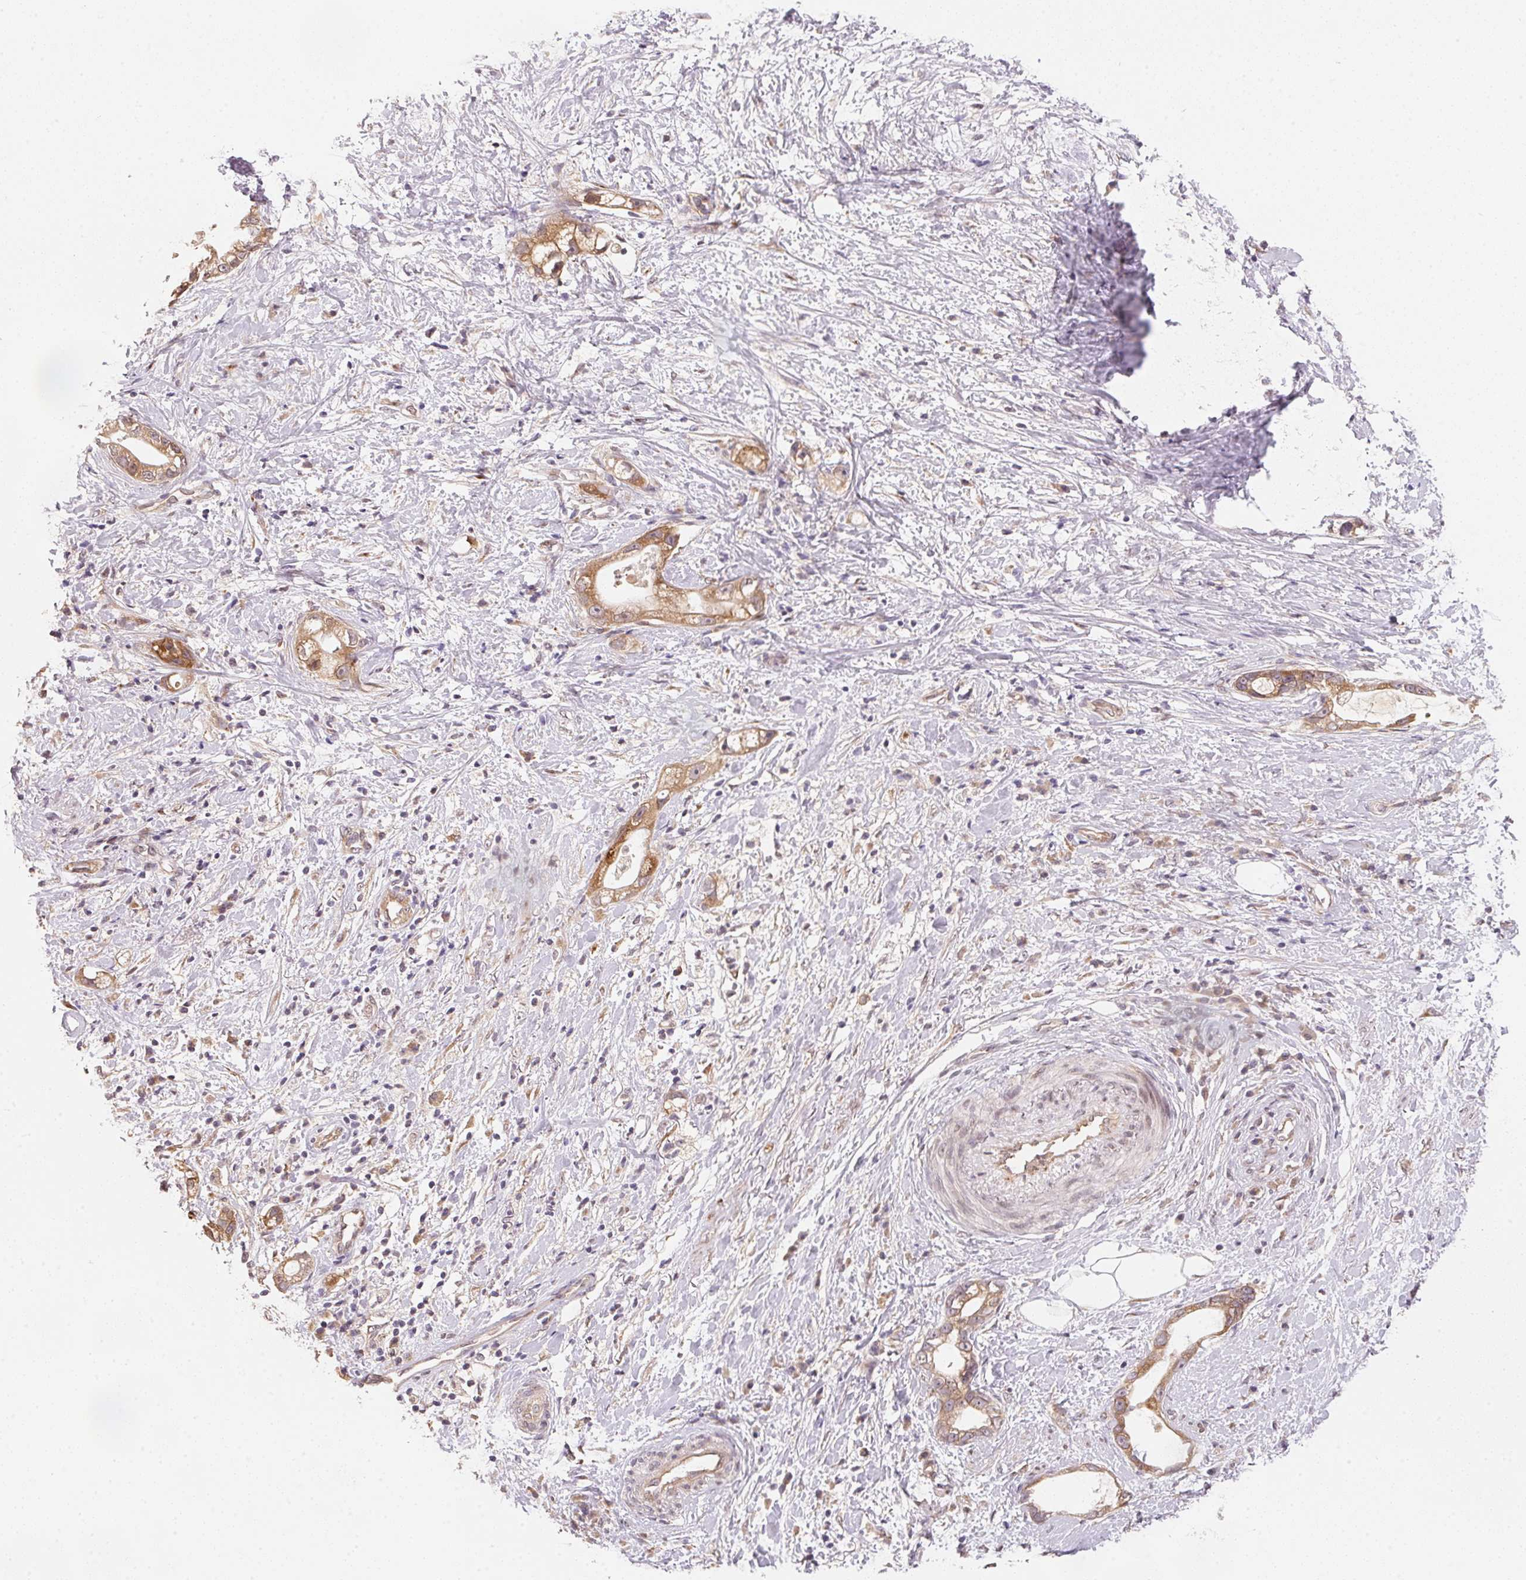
{"staining": {"intensity": "moderate", "quantity": ">75%", "location": "cytoplasmic/membranous"}, "tissue": "stomach cancer", "cell_type": "Tumor cells", "image_type": "cancer", "snomed": [{"axis": "morphology", "description": "Adenocarcinoma, NOS"}, {"axis": "topography", "description": "Stomach"}], "caption": "IHC (DAB (3,3'-diaminobenzidine)) staining of adenocarcinoma (stomach) displays moderate cytoplasmic/membranous protein staining in approximately >75% of tumor cells.", "gene": "EI24", "patient": {"sex": "male", "age": 55}}